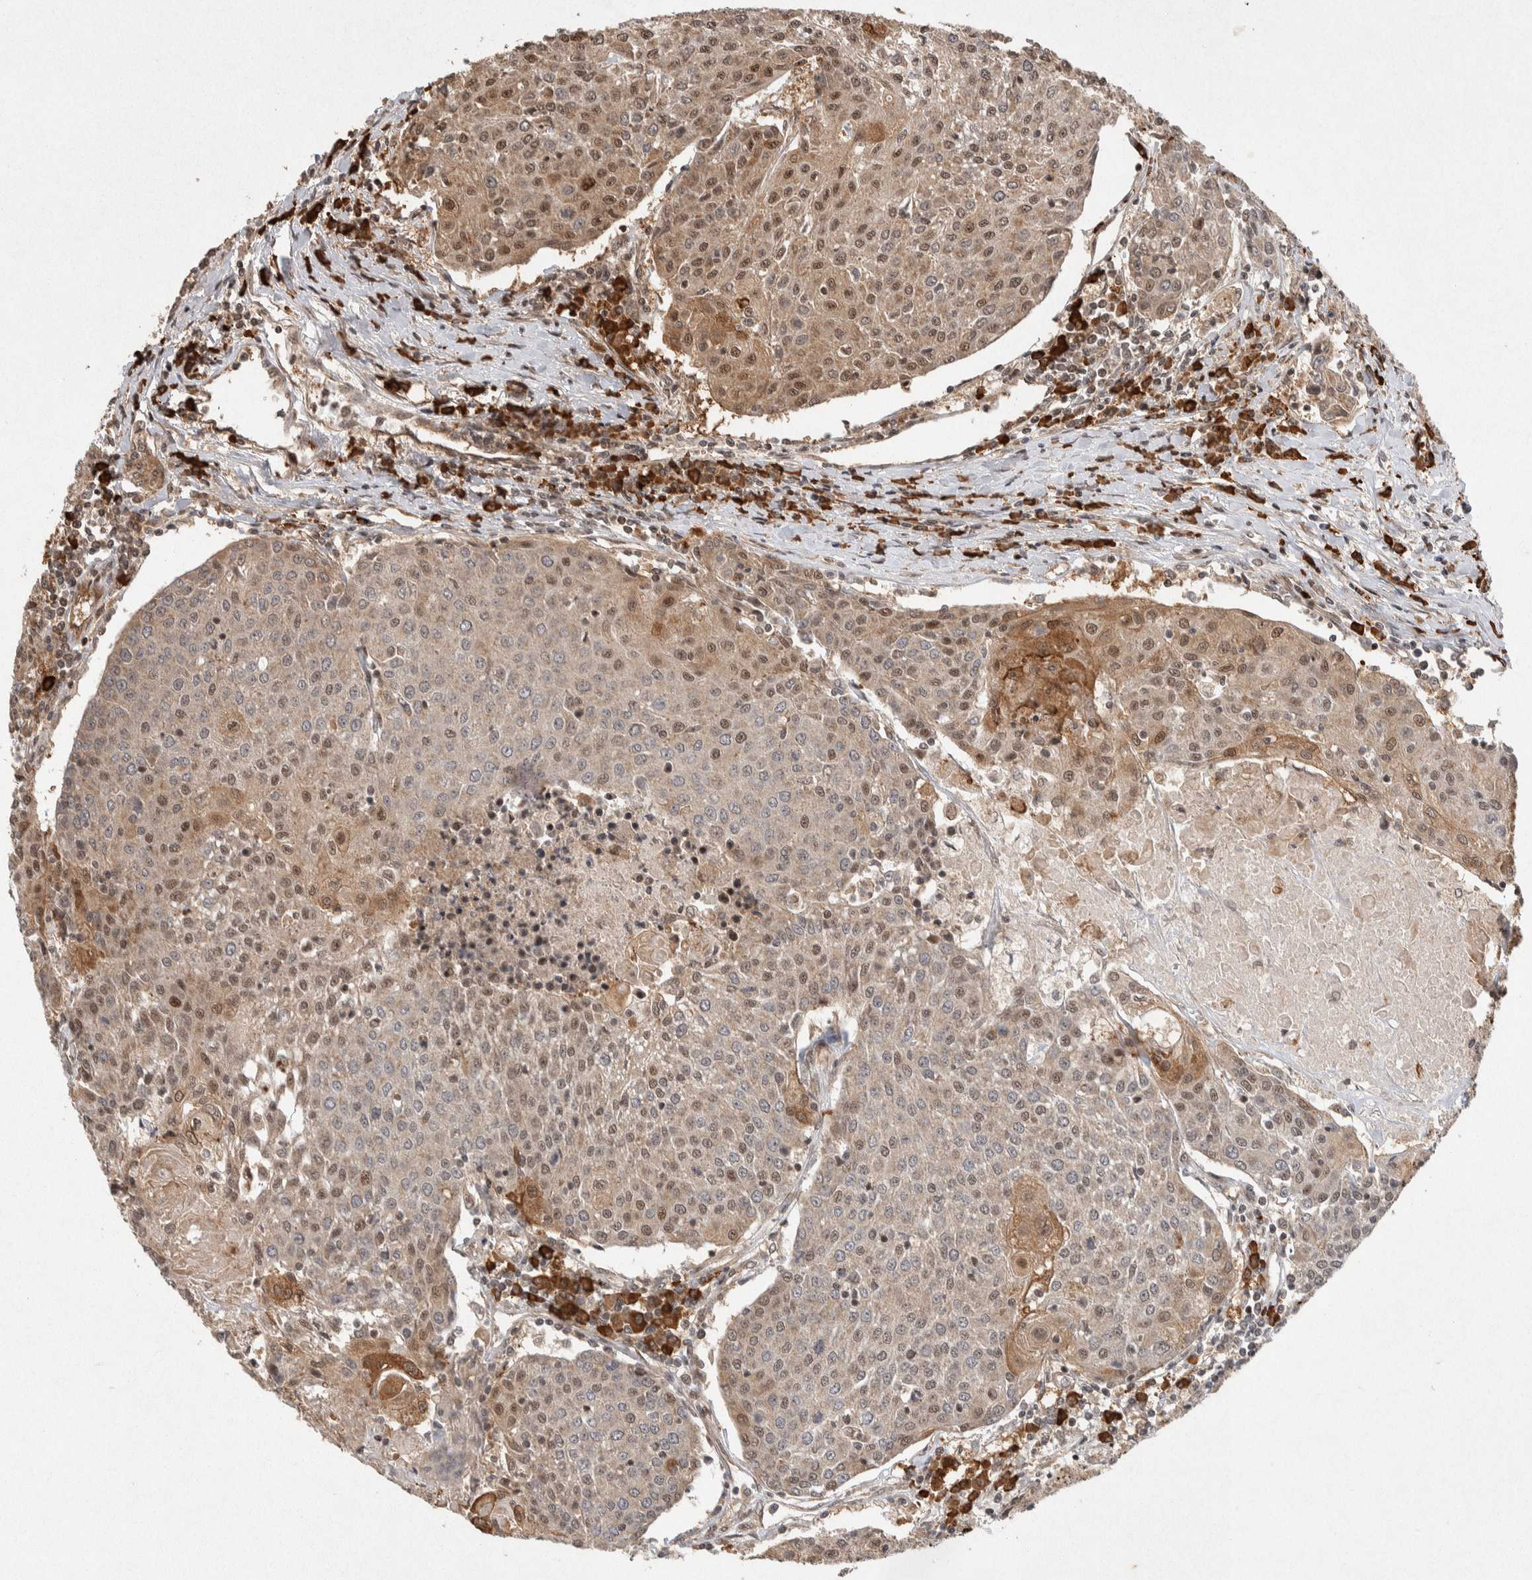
{"staining": {"intensity": "moderate", "quantity": "25%-75%", "location": "nuclear"}, "tissue": "urothelial cancer", "cell_type": "Tumor cells", "image_type": "cancer", "snomed": [{"axis": "morphology", "description": "Urothelial carcinoma, High grade"}, {"axis": "topography", "description": "Urinary bladder"}], "caption": "An immunohistochemistry image of neoplastic tissue is shown. Protein staining in brown shows moderate nuclear positivity in urothelial cancer within tumor cells. (DAB IHC with brightfield microscopy, high magnification).", "gene": "TOR1B", "patient": {"sex": "female", "age": 85}}